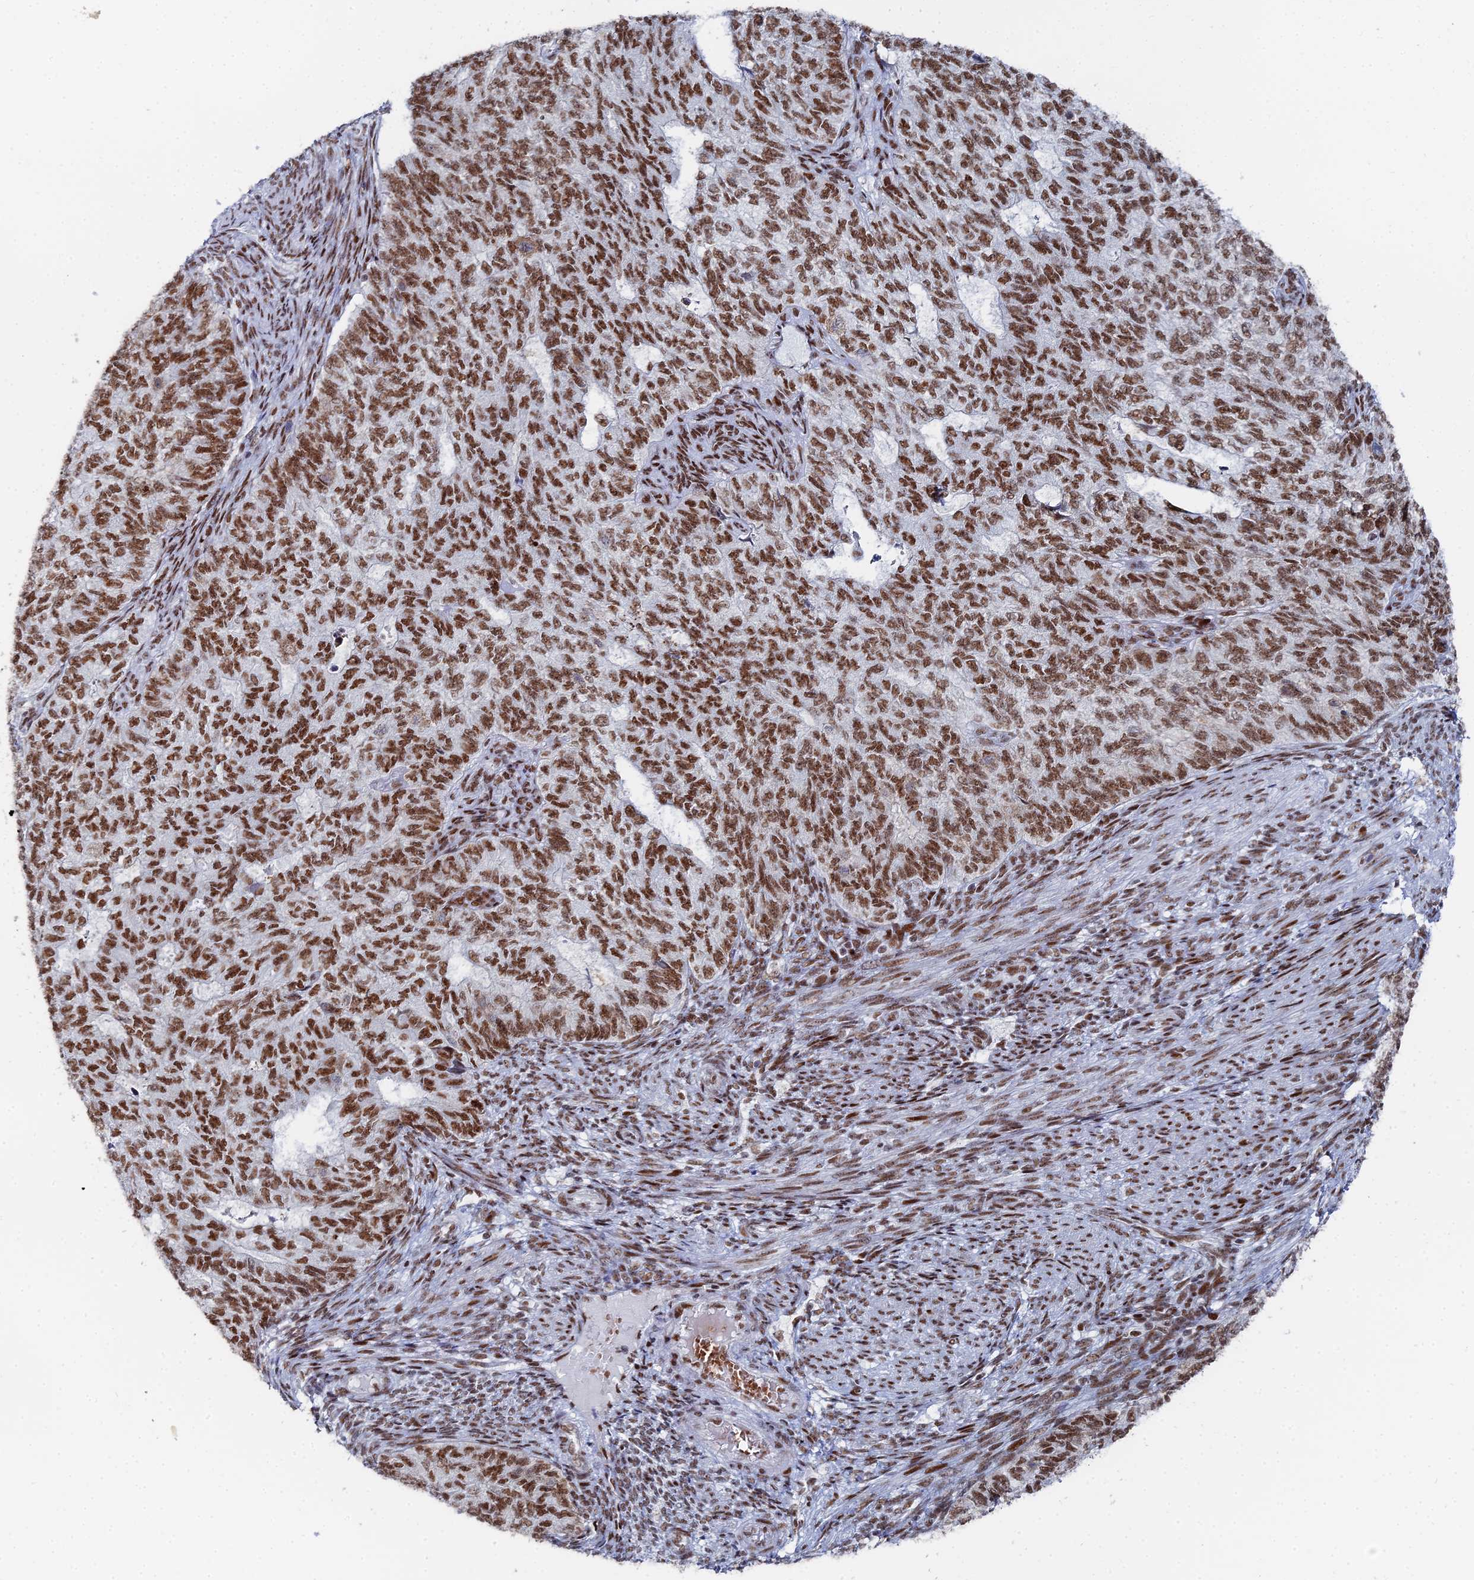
{"staining": {"intensity": "strong", "quantity": ">75%", "location": "nuclear"}, "tissue": "endometrial cancer", "cell_type": "Tumor cells", "image_type": "cancer", "snomed": [{"axis": "morphology", "description": "Adenocarcinoma, NOS"}, {"axis": "topography", "description": "Endometrium"}], "caption": "Immunohistochemical staining of endometrial cancer shows strong nuclear protein positivity in about >75% of tumor cells. (brown staining indicates protein expression, while blue staining denotes nuclei).", "gene": "GSC2", "patient": {"sex": "female", "age": 32}}